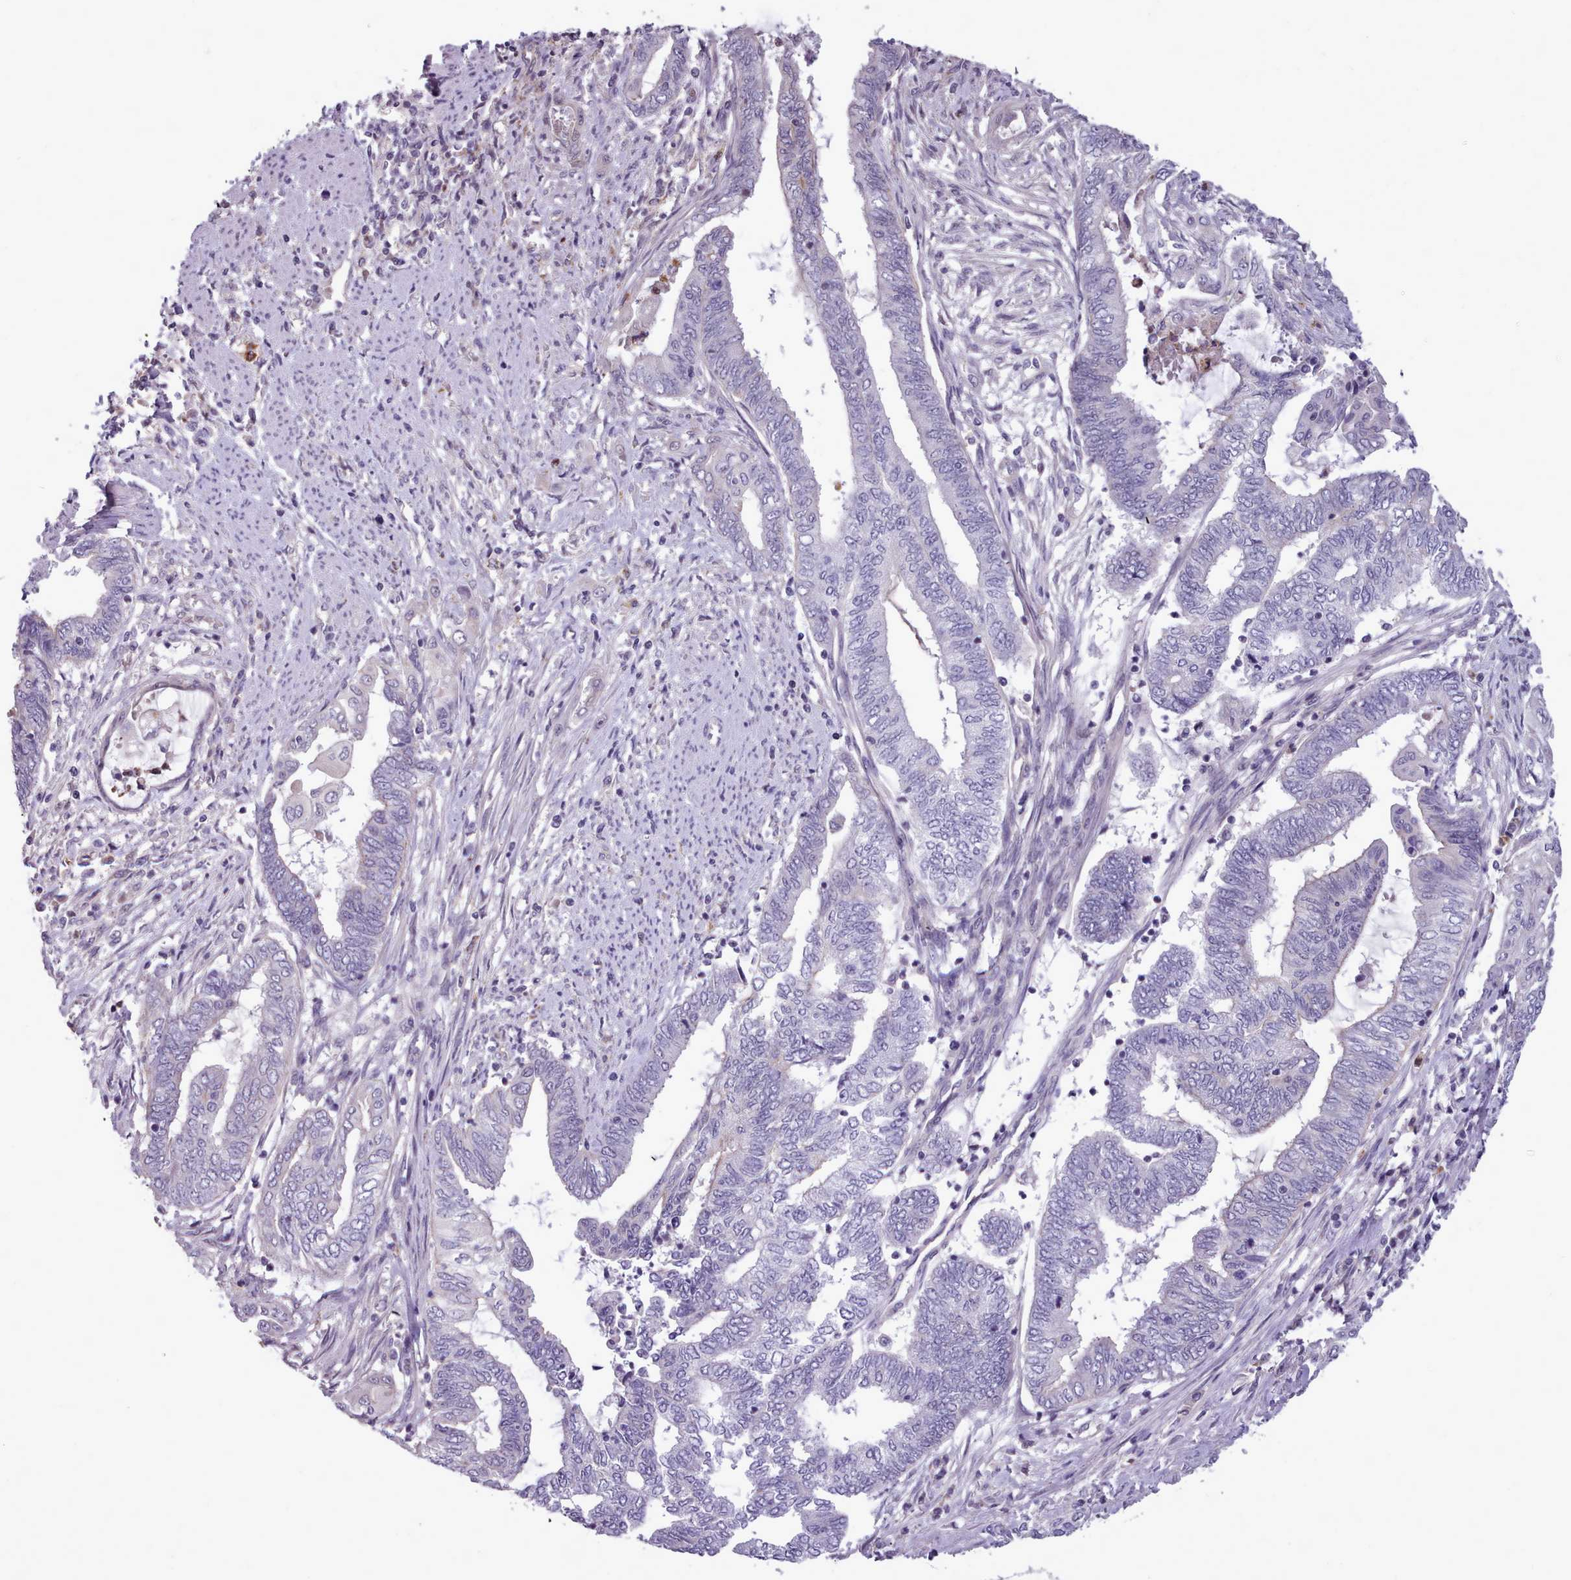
{"staining": {"intensity": "negative", "quantity": "none", "location": "none"}, "tissue": "endometrial cancer", "cell_type": "Tumor cells", "image_type": "cancer", "snomed": [{"axis": "morphology", "description": "Adenocarcinoma, NOS"}, {"axis": "topography", "description": "Uterus"}, {"axis": "topography", "description": "Endometrium"}], "caption": "An IHC photomicrograph of adenocarcinoma (endometrial) is shown. There is no staining in tumor cells of adenocarcinoma (endometrial).", "gene": "KCTD16", "patient": {"sex": "female", "age": 70}}